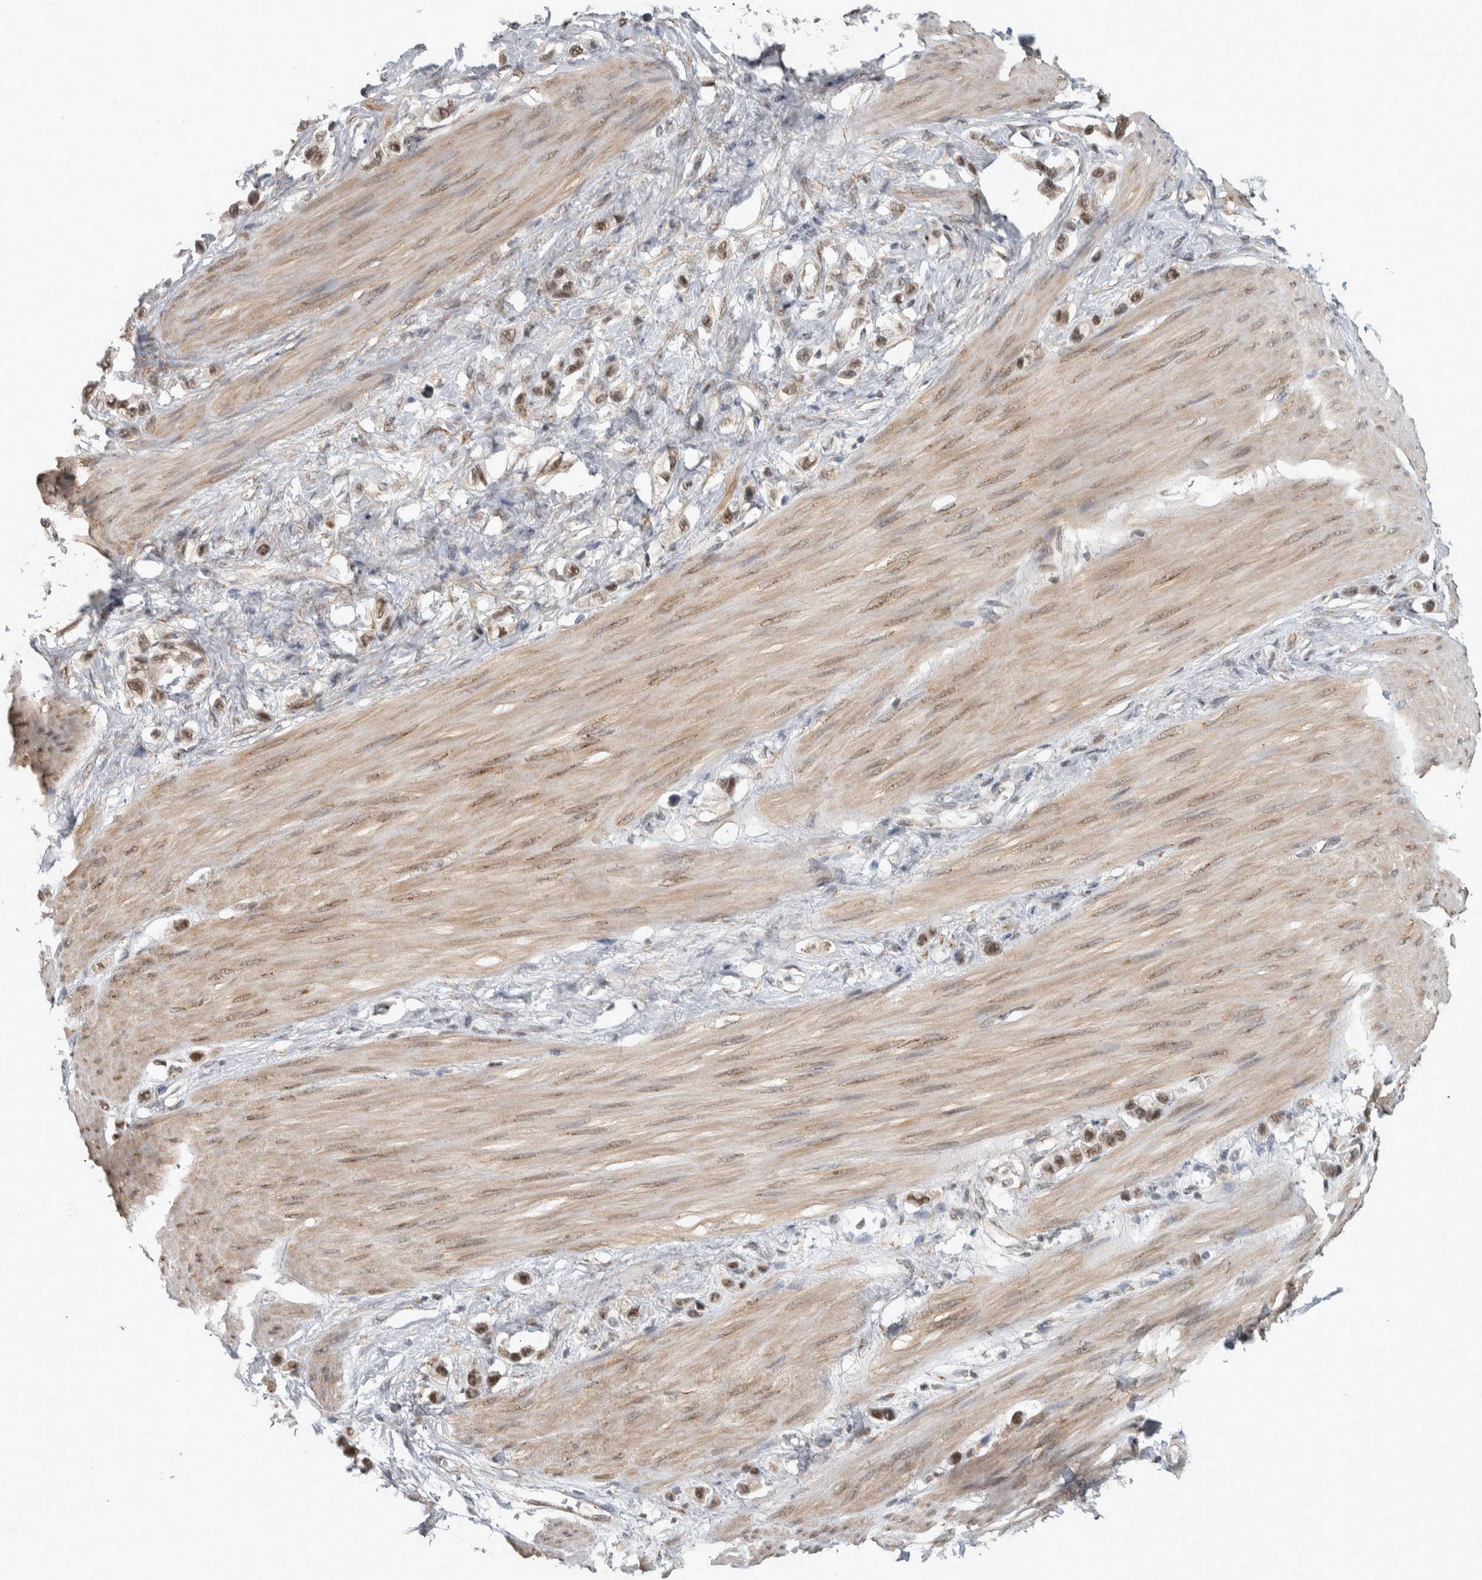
{"staining": {"intensity": "strong", "quantity": ">75%", "location": "nuclear"}, "tissue": "stomach cancer", "cell_type": "Tumor cells", "image_type": "cancer", "snomed": [{"axis": "morphology", "description": "Adenocarcinoma, NOS"}, {"axis": "topography", "description": "Stomach"}], "caption": "Human stomach cancer stained with a brown dye shows strong nuclear positive expression in about >75% of tumor cells.", "gene": "DDX42", "patient": {"sex": "female", "age": 65}}